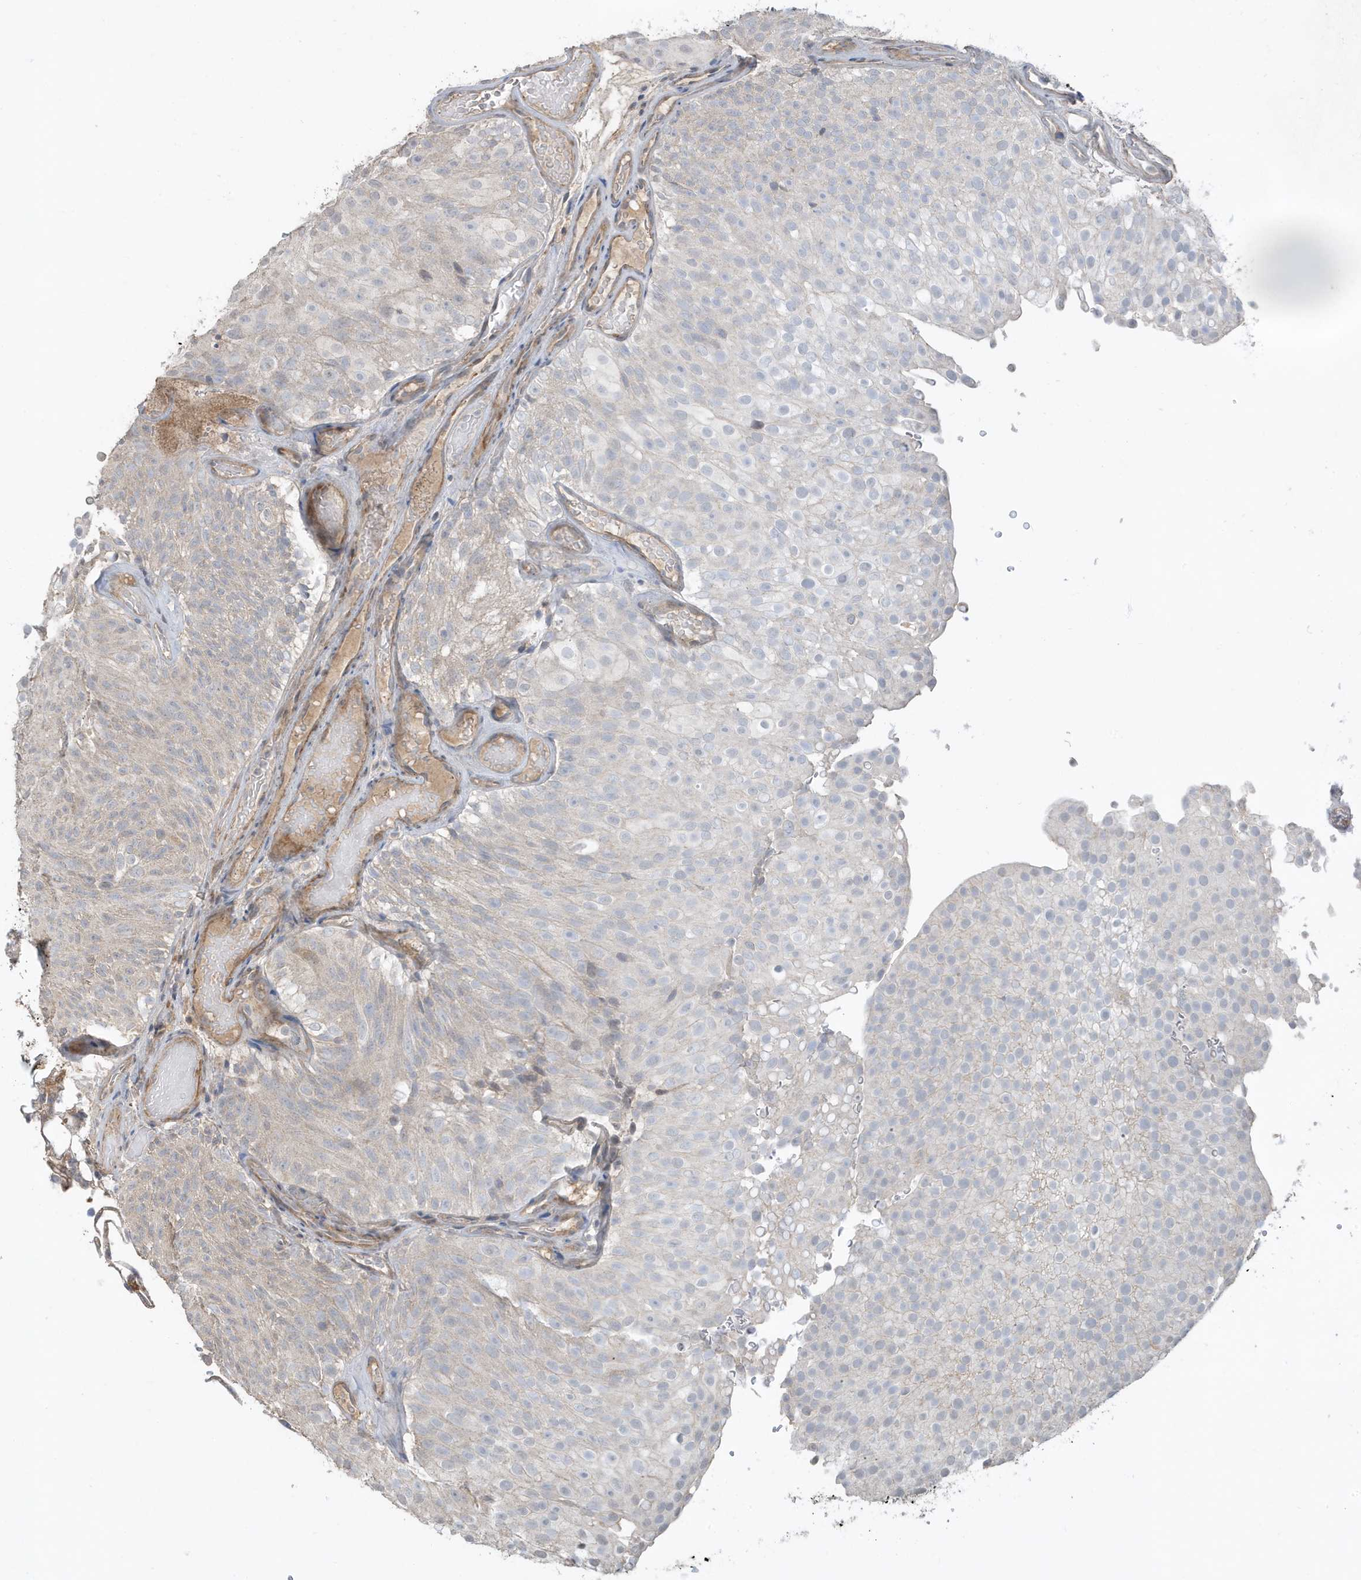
{"staining": {"intensity": "negative", "quantity": "none", "location": "none"}, "tissue": "urothelial cancer", "cell_type": "Tumor cells", "image_type": "cancer", "snomed": [{"axis": "morphology", "description": "Urothelial carcinoma, Low grade"}, {"axis": "topography", "description": "Urinary bladder"}], "caption": "Immunohistochemistry histopathology image of human low-grade urothelial carcinoma stained for a protein (brown), which demonstrates no staining in tumor cells.", "gene": "PRRT3", "patient": {"sex": "male", "age": 78}}